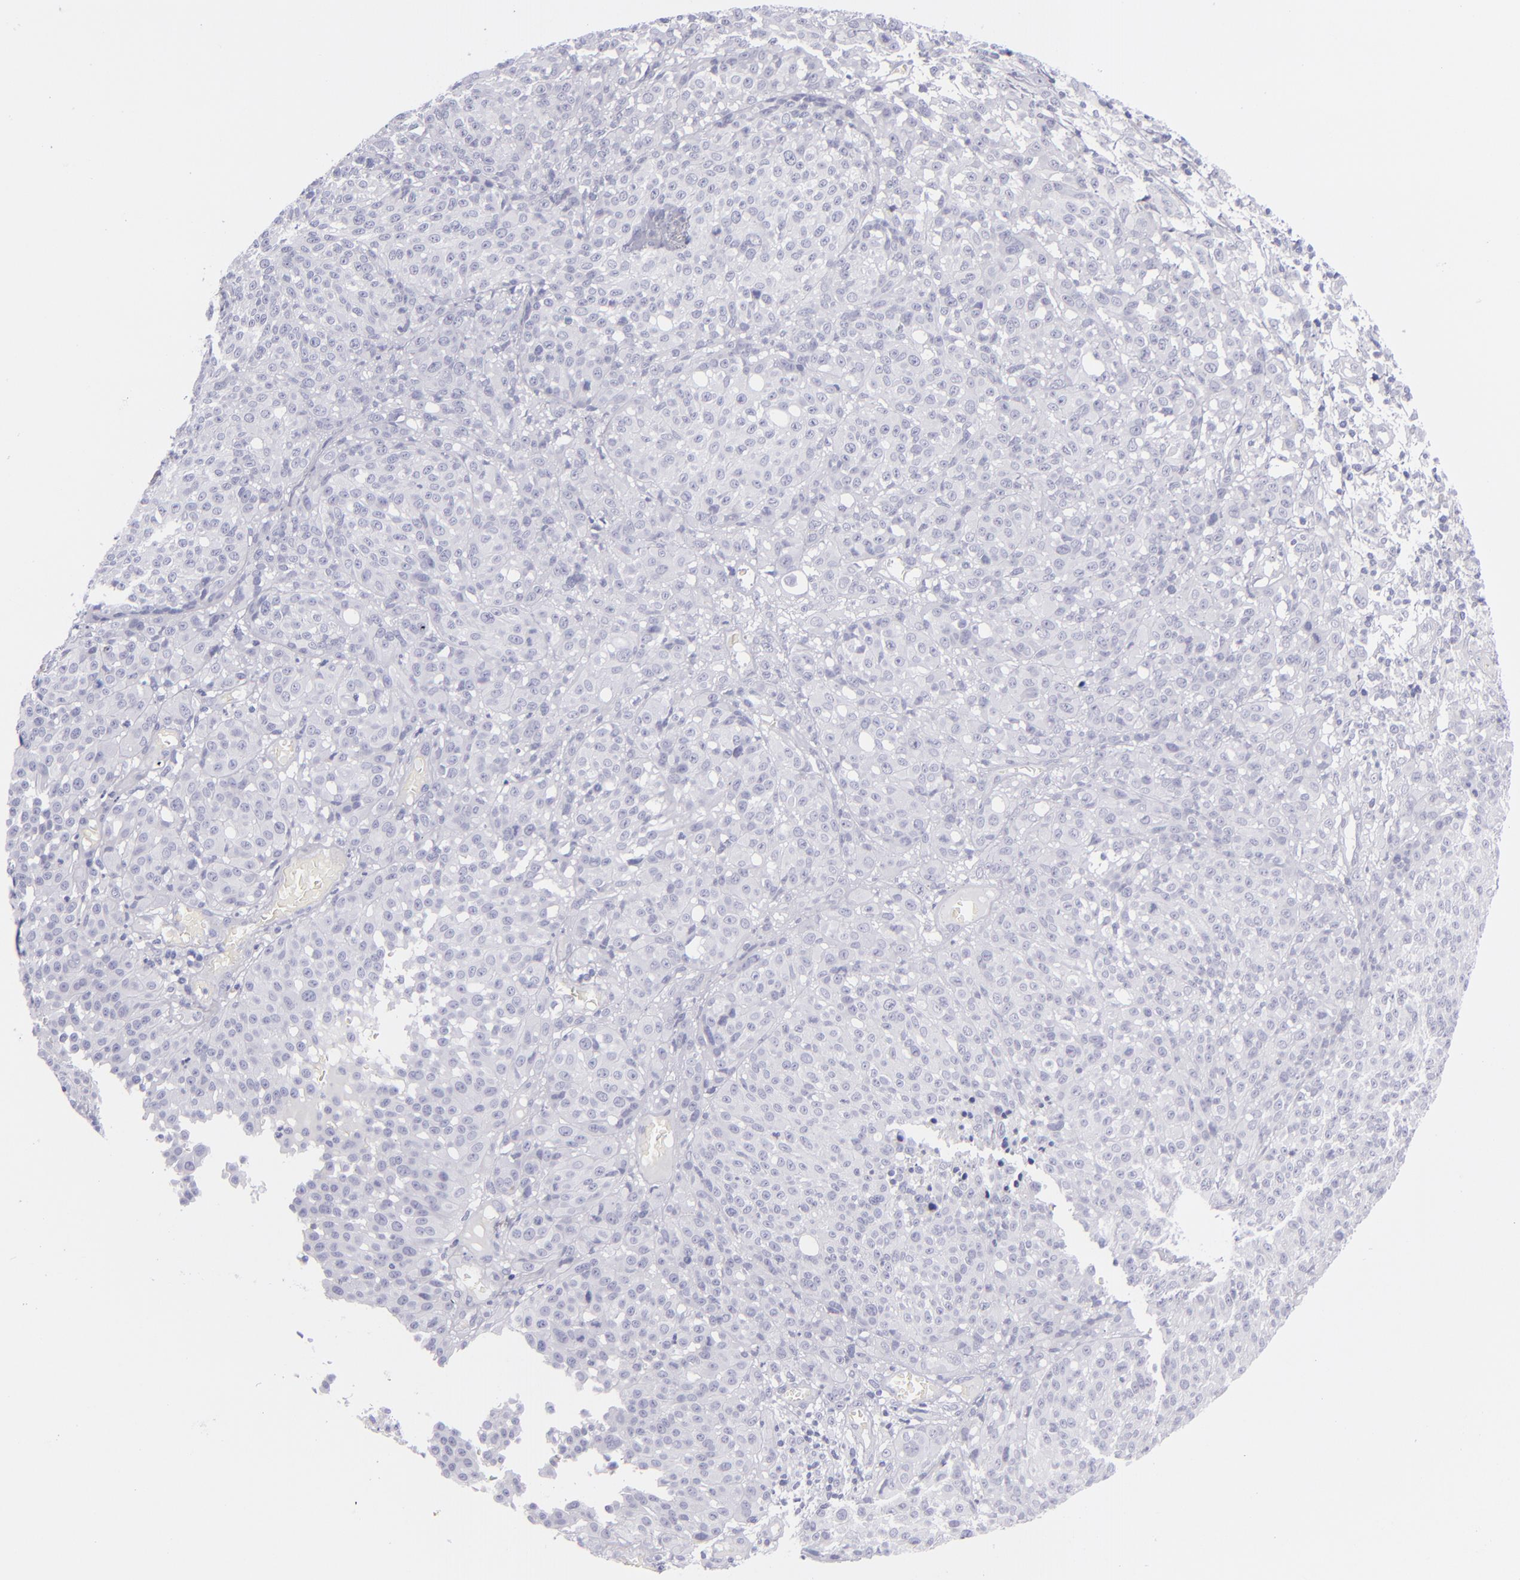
{"staining": {"intensity": "negative", "quantity": "none", "location": "none"}, "tissue": "melanoma", "cell_type": "Tumor cells", "image_type": "cancer", "snomed": [{"axis": "morphology", "description": "Malignant melanoma, NOS"}, {"axis": "topography", "description": "Skin"}], "caption": "High magnification brightfield microscopy of melanoma stained with DAB (3,3'-diaminobenzidine) (brown) and counterstained with hematoxylin (blue): tumor cells show no significant expression.", "gene": "CD22", "patient": {"sex": "female", "age": 49}}